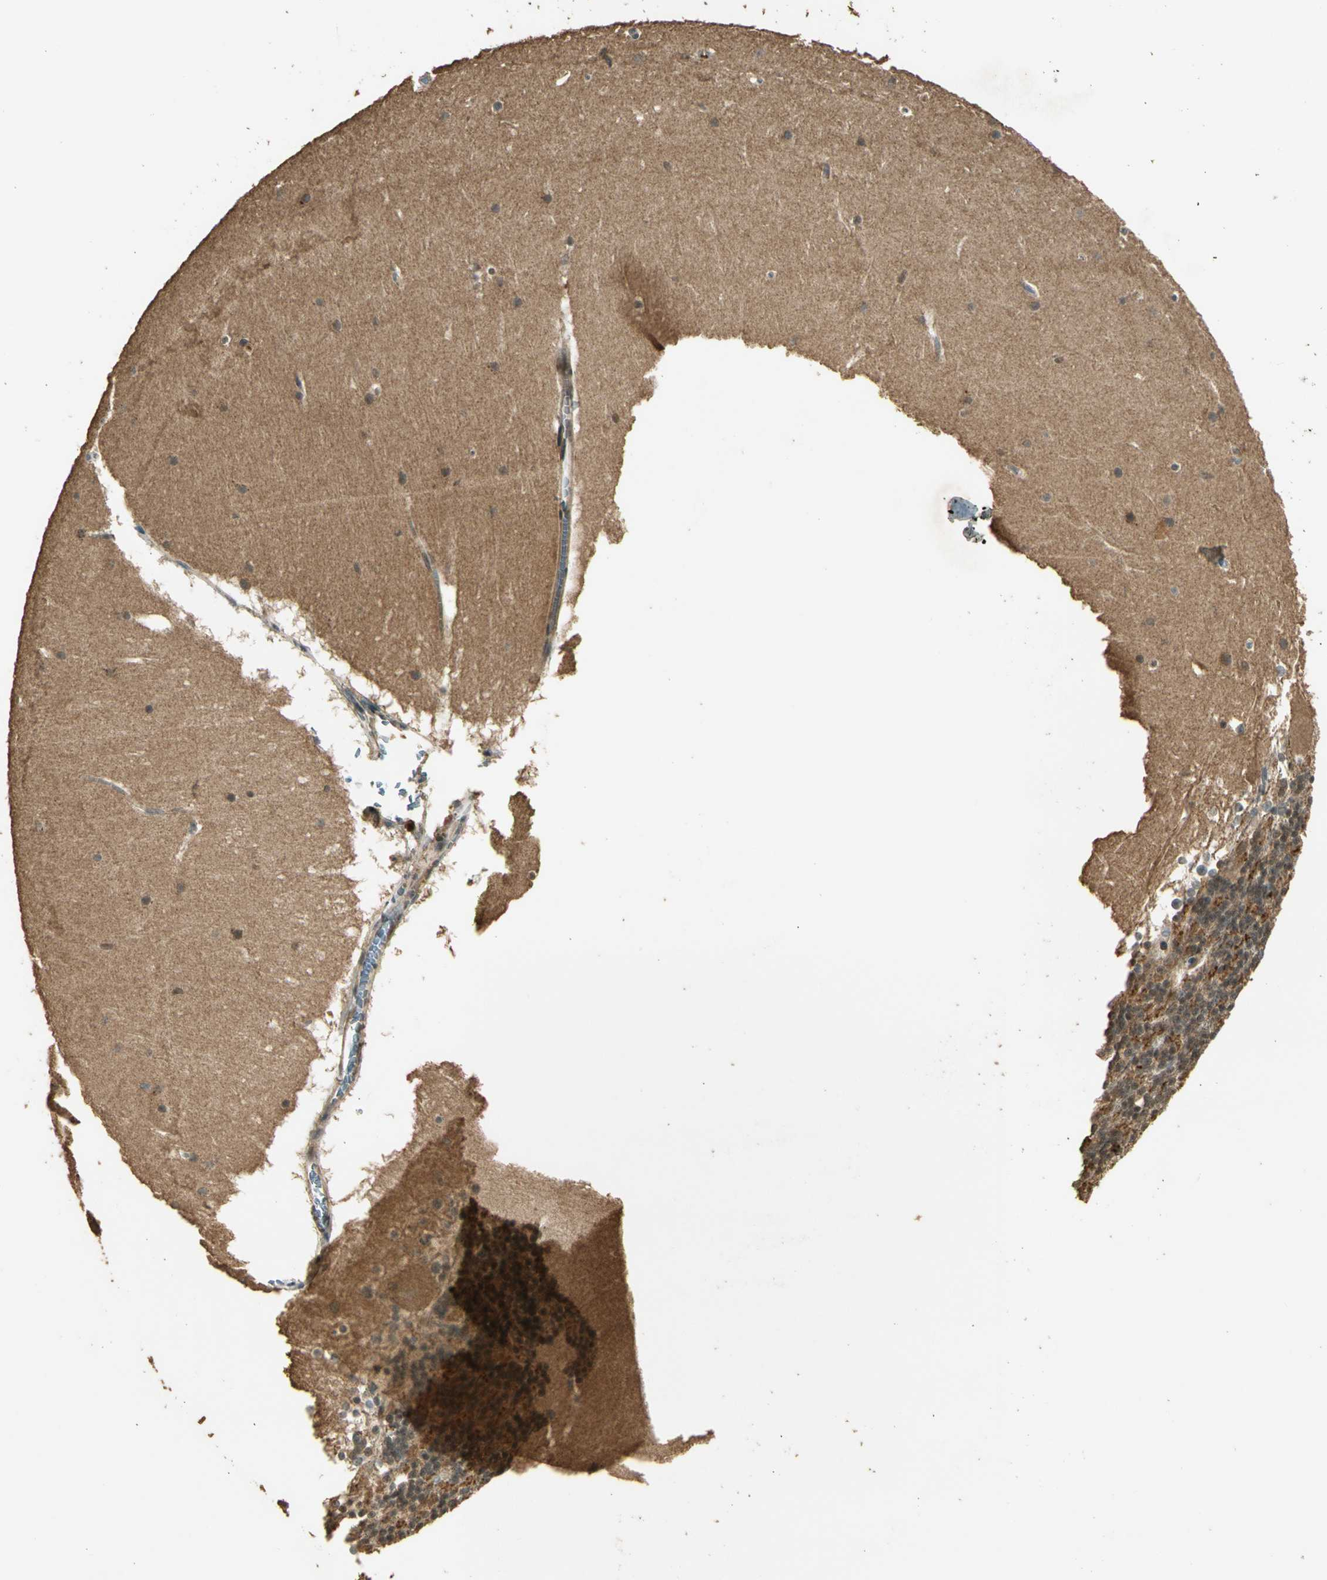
{"staining": {"intensity": "moderate", "quantity": "<25%", "location": "cytoplasmic/membranous"}, "tissue": "cerebellum", "cell_type": "Cells in granular layer", "image_type": "normal", "snomed": [{"axis": "morphology", "description": "Normal tissue, NOS"}, {"axis": "topography", "description": "Cerebellum"}], "caption": "Cerebellum stained with a brown dye exhibits moderate cytoplasmic/membranous positive expression in approximately <25% of cells in granular layer.", "gene": "GMEB2", "patient": {"sex": "female", "age": 19}}